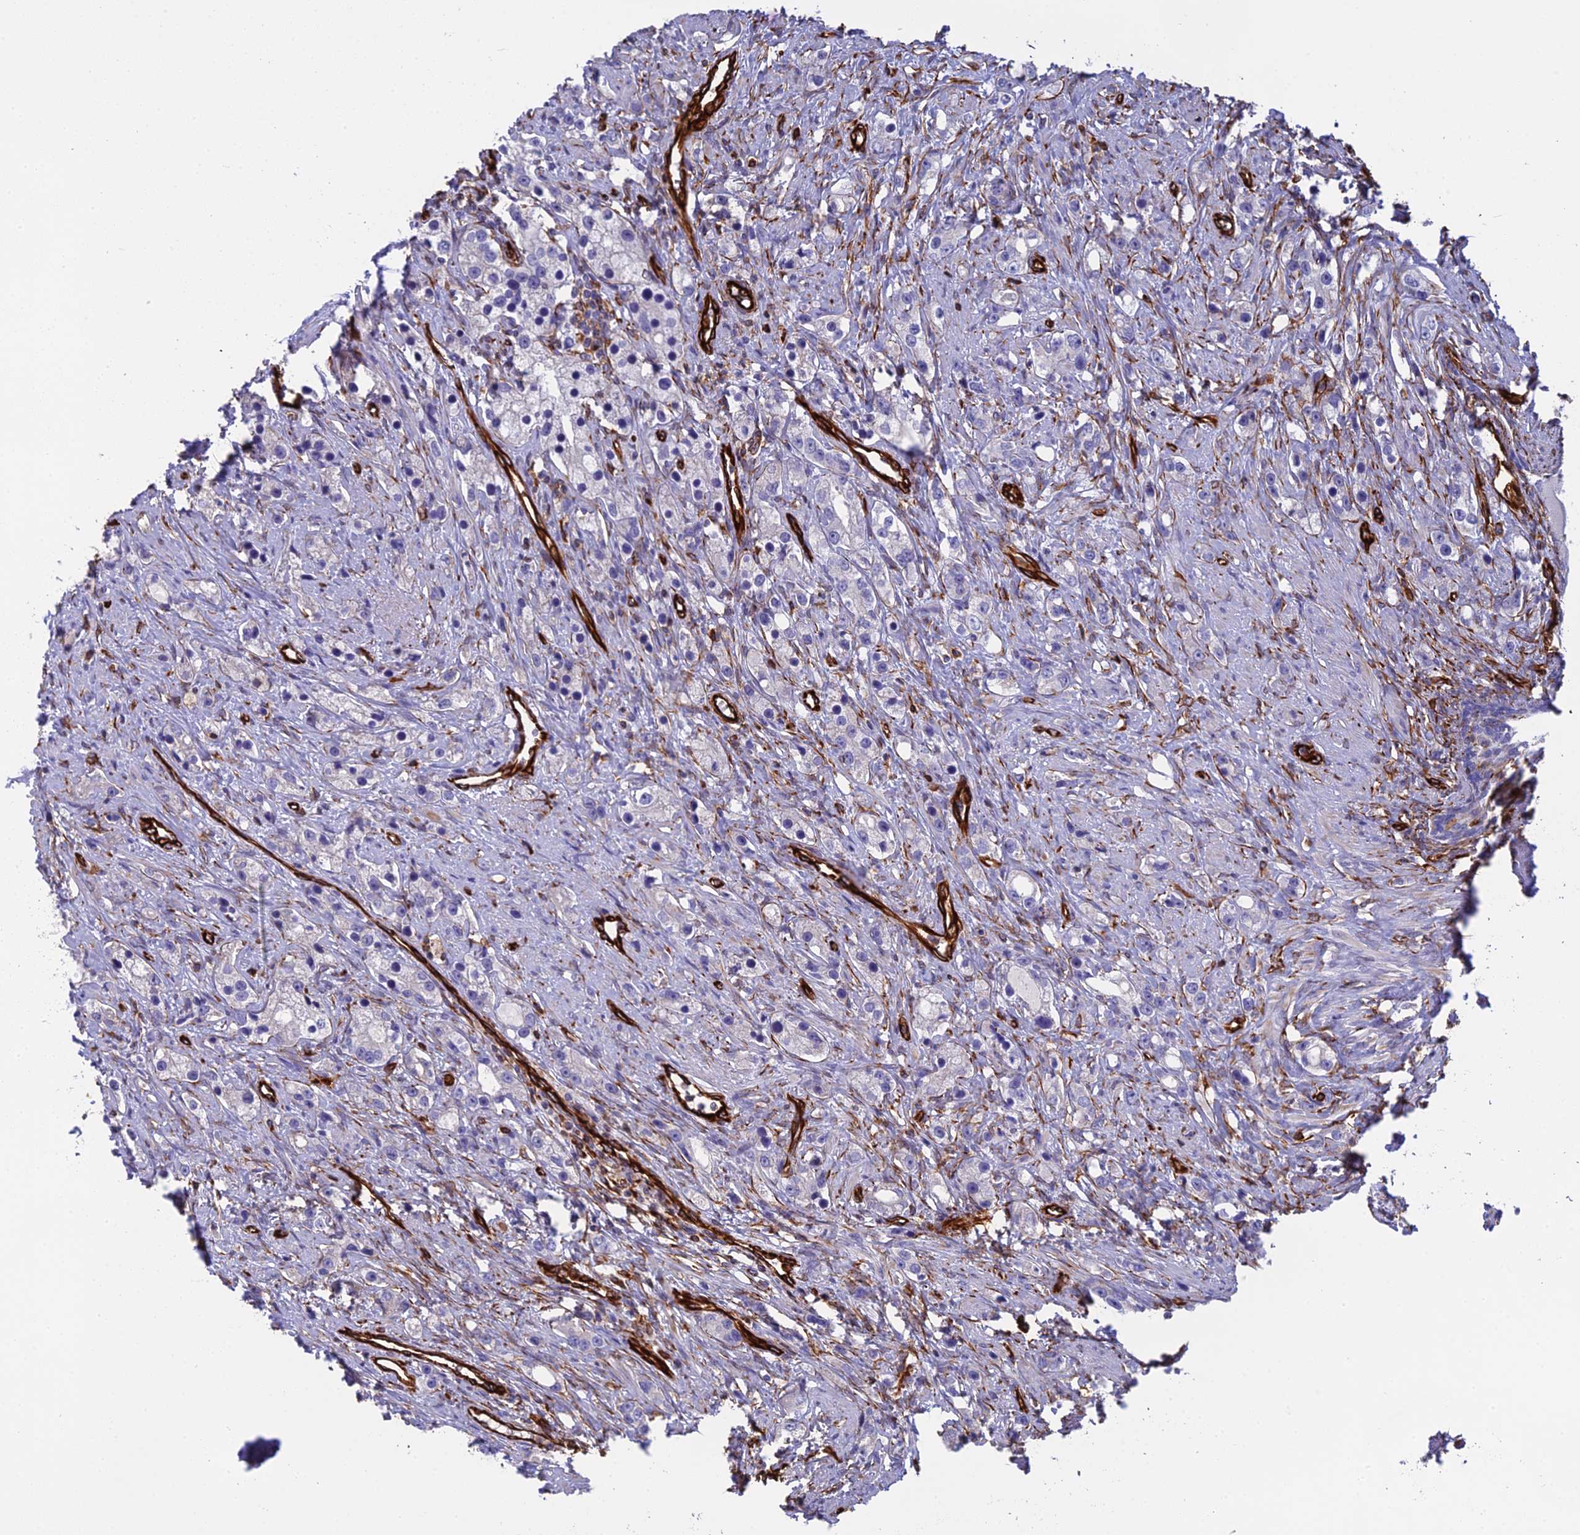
{"staining": {"intensity": "negative", "quantity": "none", "location": "none"}, "tissue": "prostate cancer", "cell_type": "Tumor cells", "image_type": "cancer", "snomed": [{"axis": "morphology", "description": "Adenocarcinoma, High grade"}, {"axis": "topography", "description": "Prostate"}], "caption": "Tumor cells show no significant expression in prostate cancer (adenocarcinoma (high-grade)). (DAB immunohistochemistry (IHC), high magnification).", "gene": "FBXL20", "patient": {"sex": "male", "age": 63}}